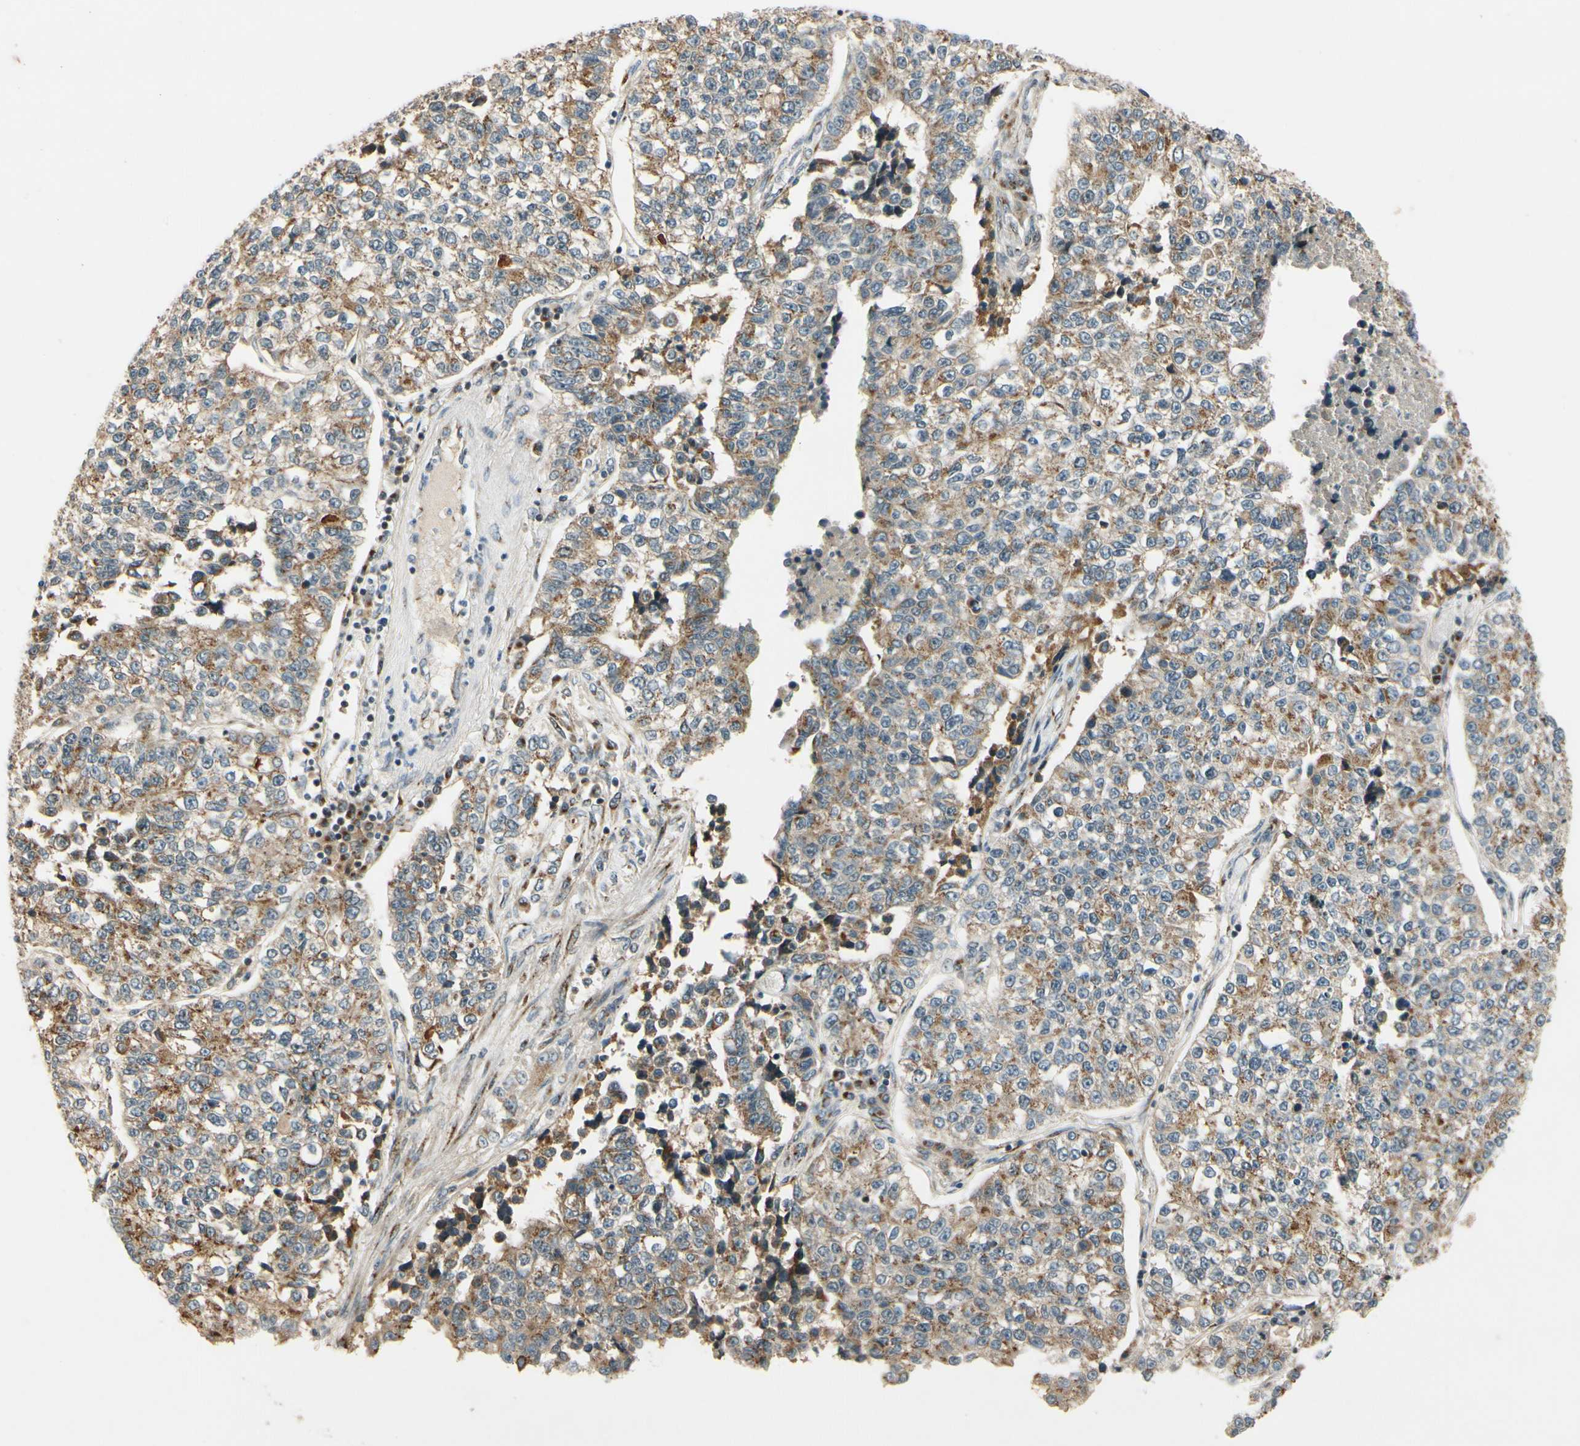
{"staining": {"intensity": "weak", "quantity": "25%-75%", "location": "cytoplasmic/membranous"}, "tissue": "lung cancer", "cell_type": "Tumor cells", "image_type": "cancer", "snomed": [{"axis": "morphology", "description": "Adenocarcinoma, NOS"}, {"axis": "topography", "description": "Lung"}], "caption": "Immunohistochemical staining of lung cancer shows weak cytoplasmic/membranous protein expression in approximately 25%-75% of tumor cells.", "gene": "NEO1", "patient": {"sex": "male", "age": 49}}